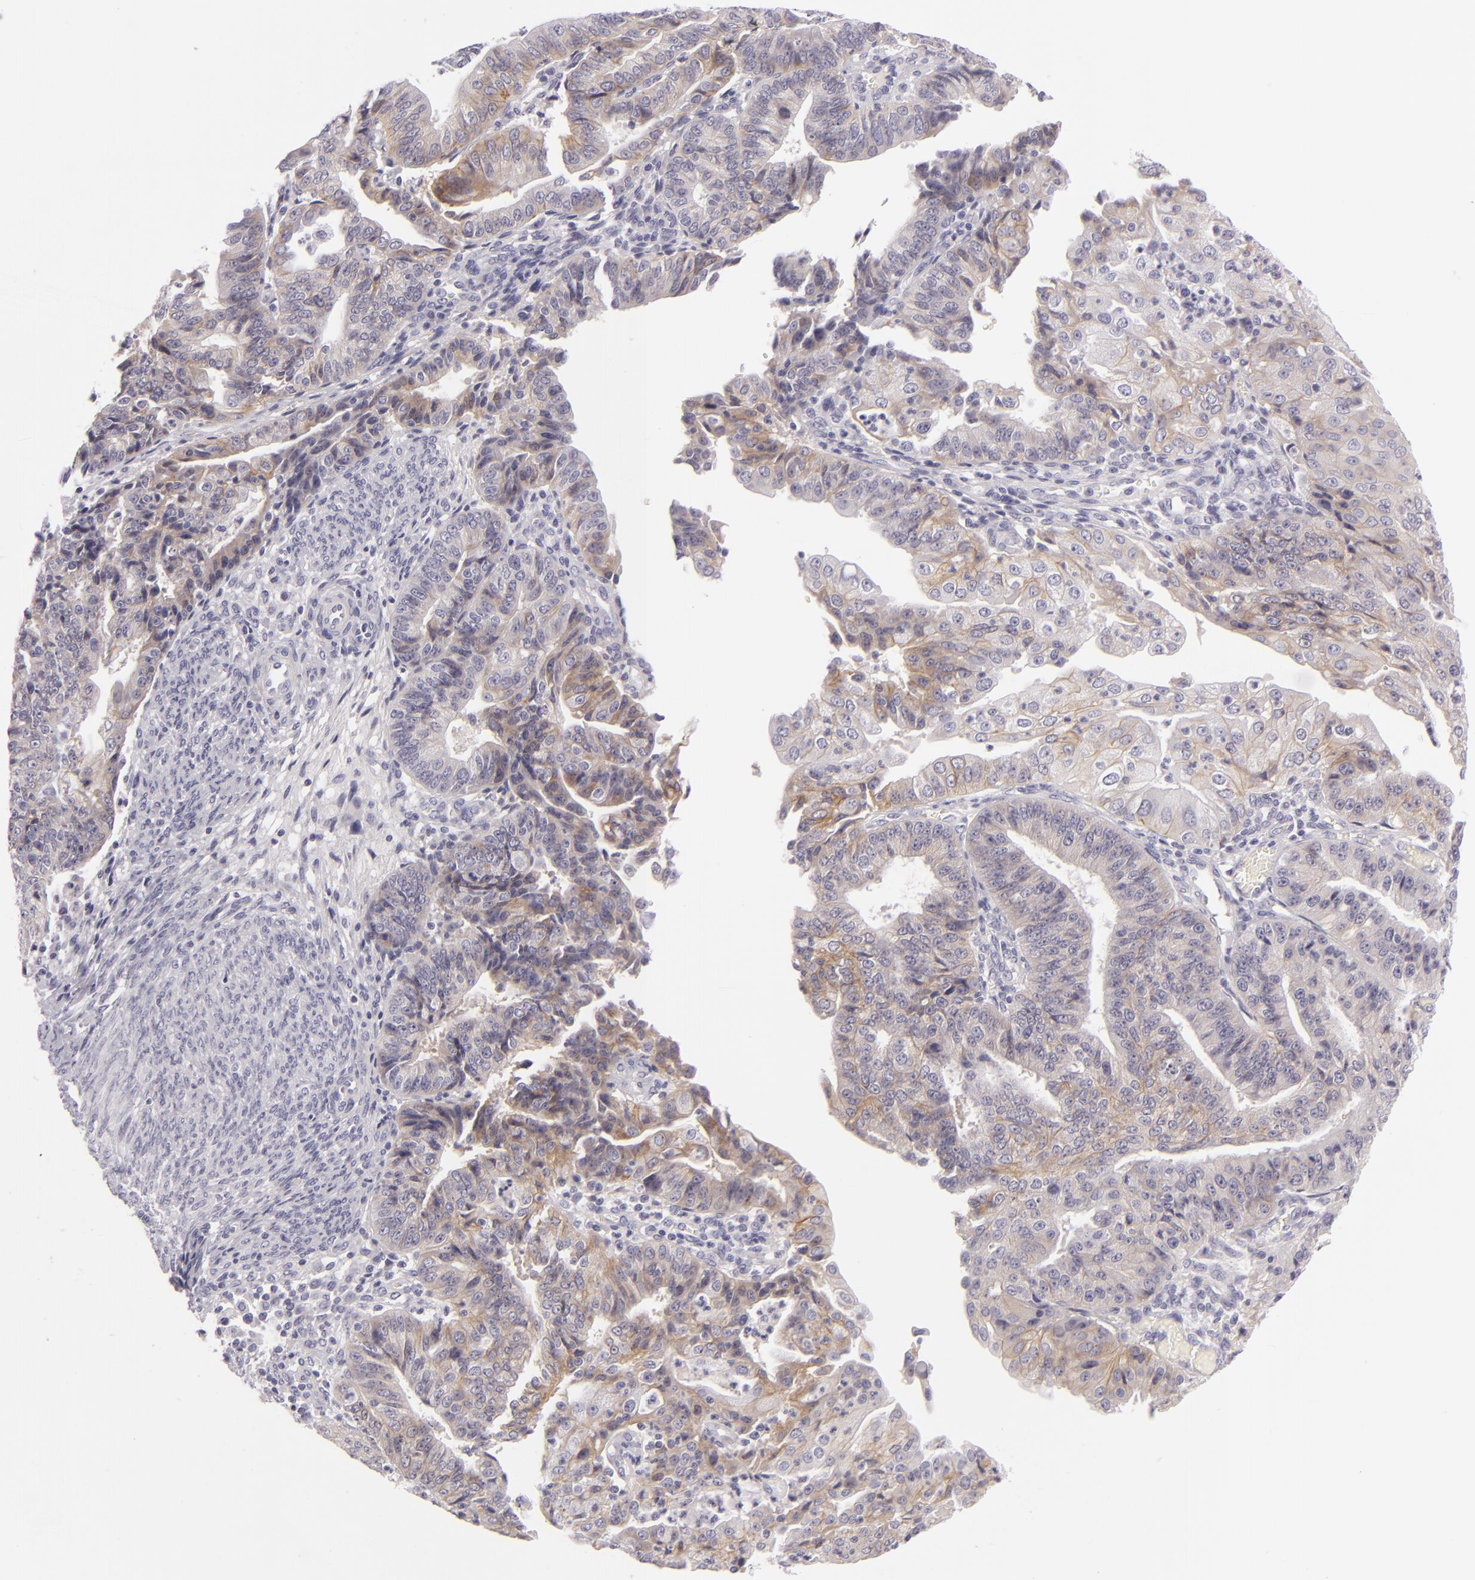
{"staining": {"intensity": "weak", "quantity": "25%-75%", "location": "cytoplasmic/membranous"}, "tissue": "endometrial cancer", "cell_type": "Tumor cells", "image_type": "cancer", "snomed": [{"axis": "morphology", "description": "Adenocarcinoma, NOS"}, {"axis": "topography", "description": "Endometrium"}], "caption": "Approximately 25%-75% of tumor cells in human endometrial adenocarcinoma exhibit weak cytoplasmic/membranous protein expression as visualized by brown immunohistochemical staining.", "gene": "DLG4", "patient": {"sex": "female", "age": 56}}